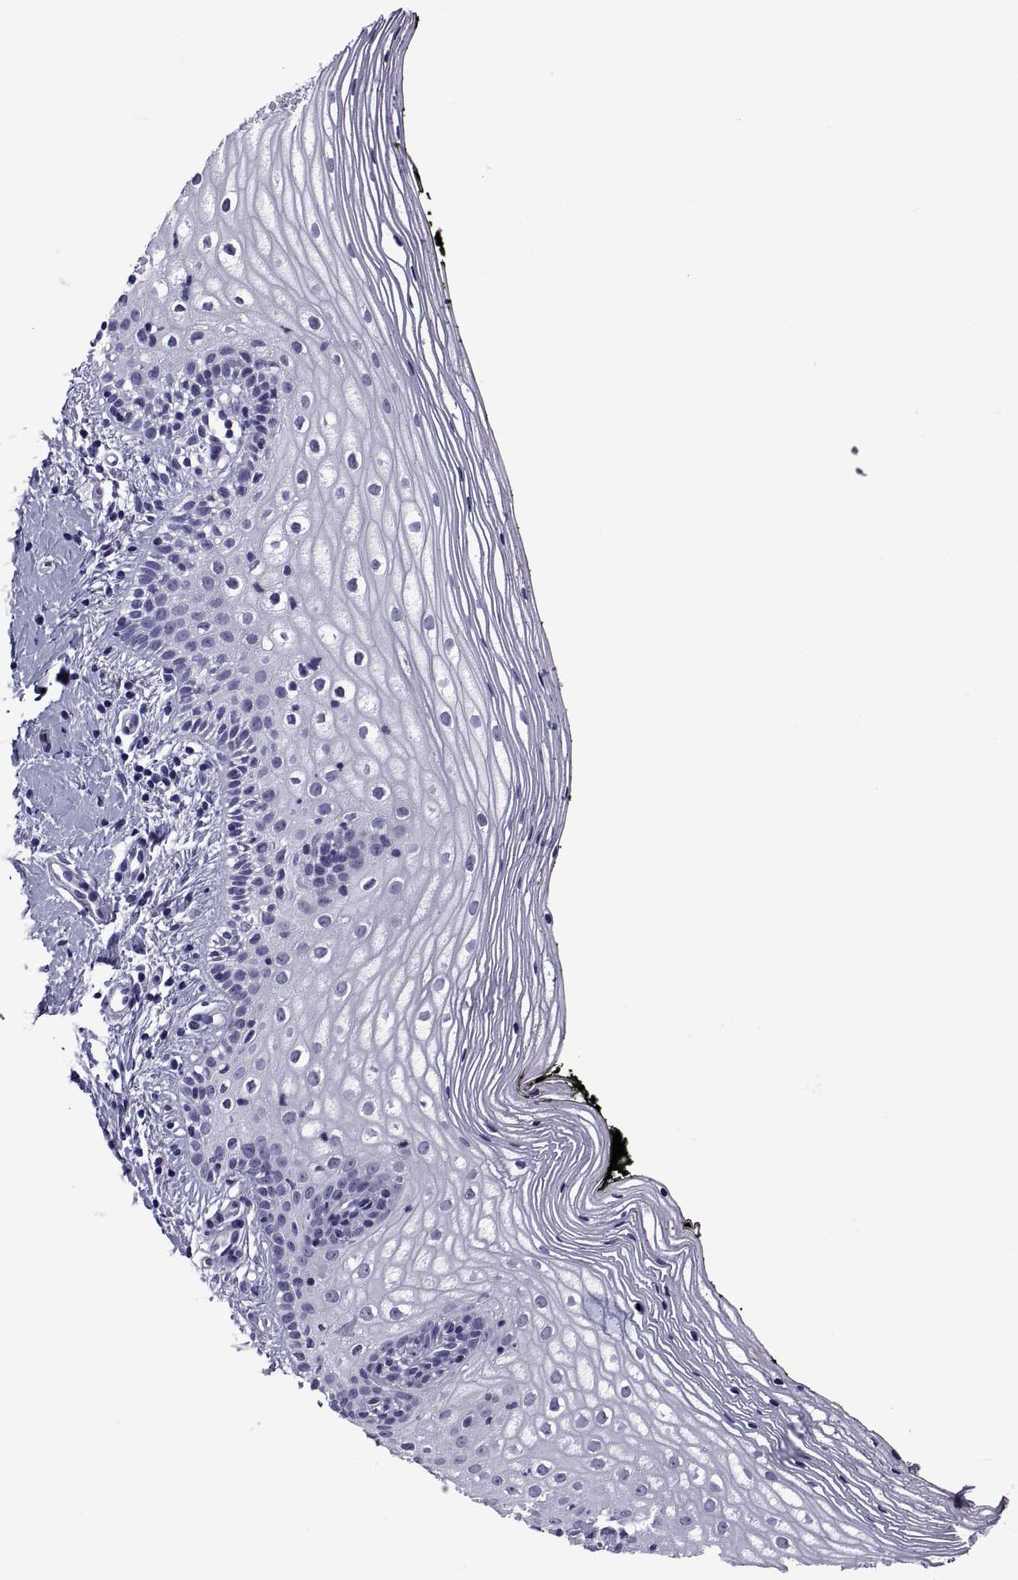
{"staining": {"intensity": "negative", "quantity": "none", "location": "none"}, "tissue": "vagina", "cell_type": "Squamous epithelial cells", "image_type": "normal", "snomed": [{"axis": "morphology", "description": "Normal tissue, NOS"}, {"axis": "topography", "description": "Vagina"}], "caption": "High power microscopy image of an immunohistochemistry histopathology image of normal vagina, revealing no significant staining in squamous epithelial cells. (DAB IHC with hematoxylin counter stain).", "gene": "LCN9", "patient": {"sex": "female", "age": 47}}